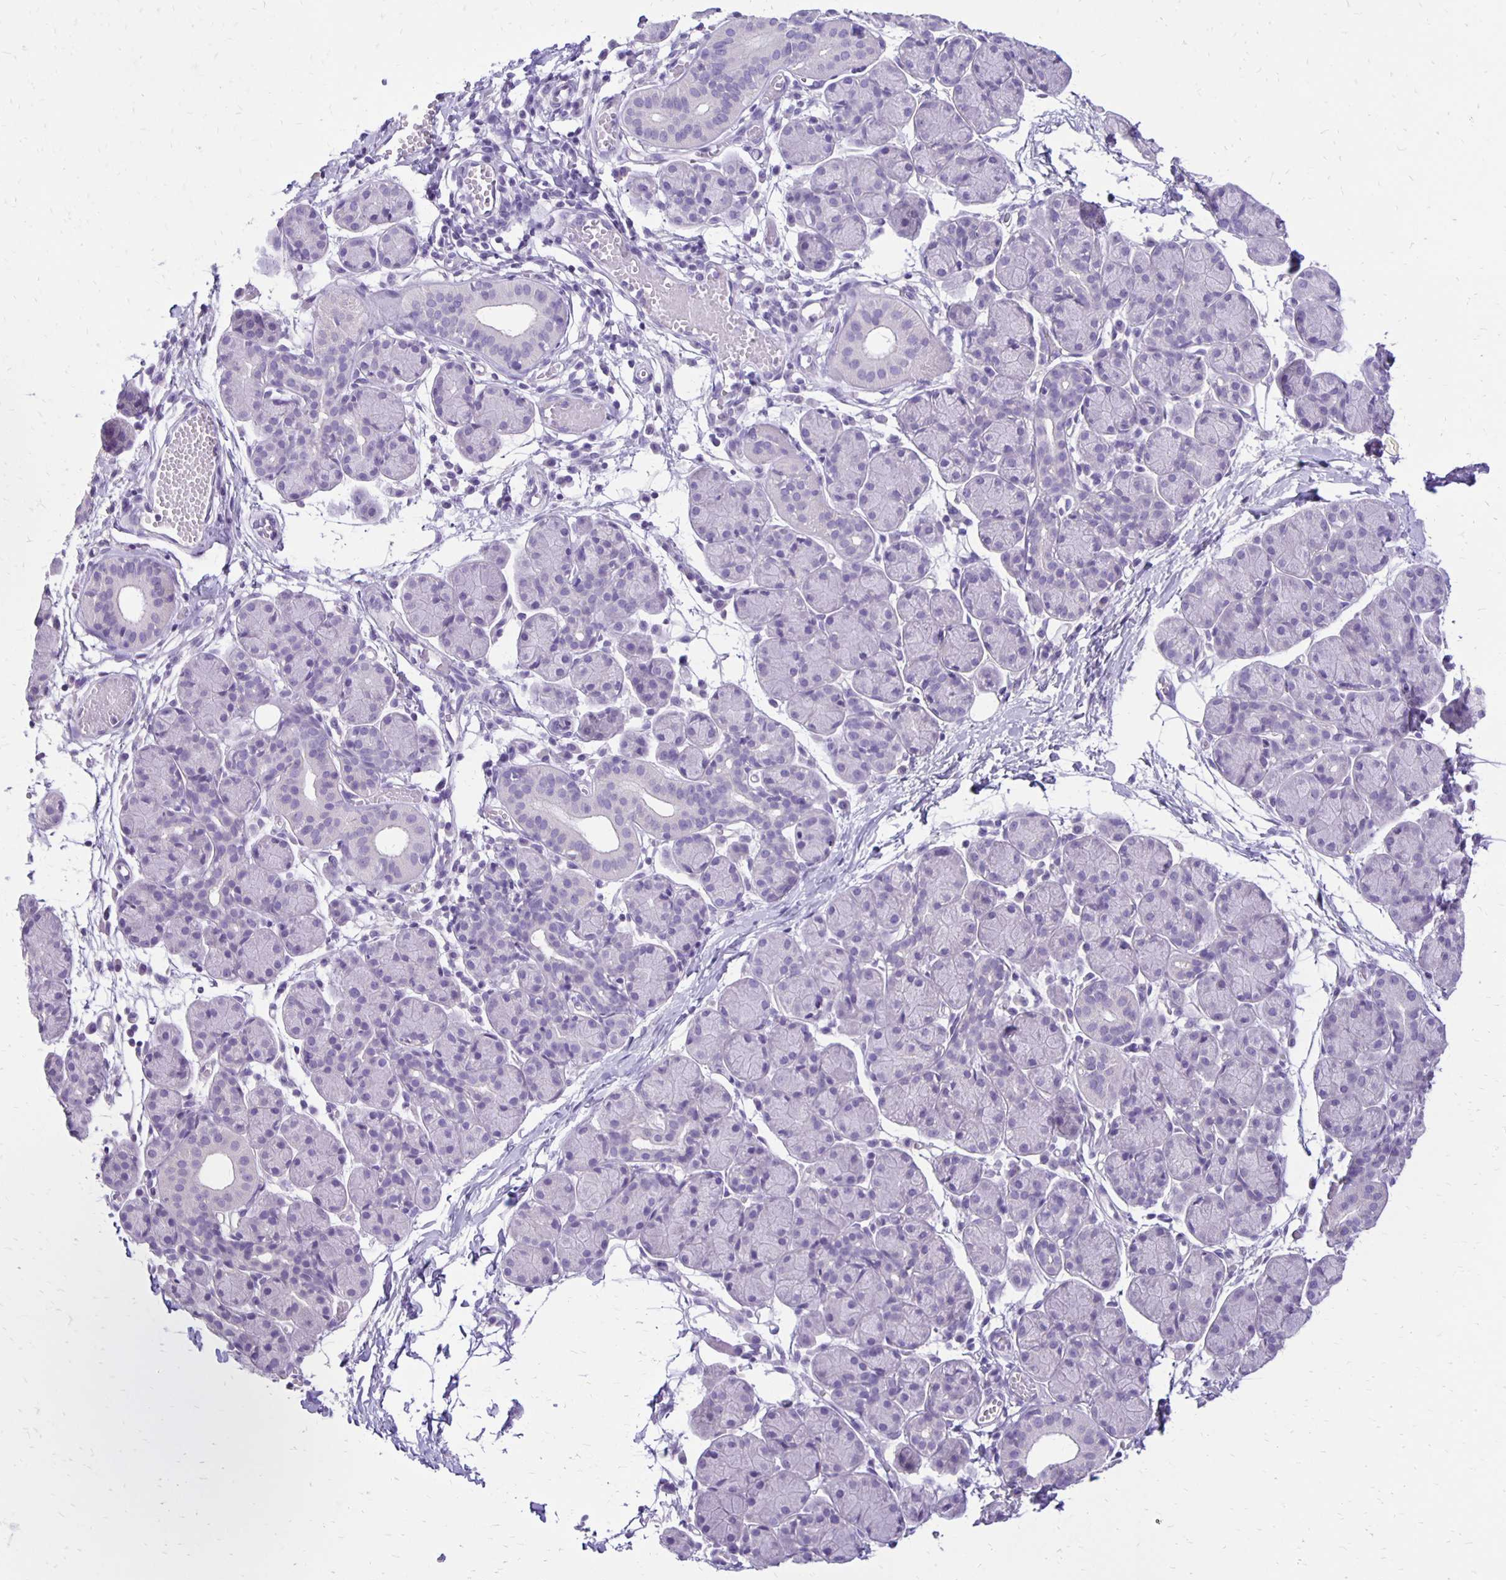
{"staining": {"intensity": "negative", "quantity": "none", "location": "none"}, "tissue": "salivary gland", "cell_type": "Glandular cells", "image_type": "normal", "snomed": [{"axis": "morphology", "description": "Normal tissue, NOS"}, {"axis": "morphology", "description": "Inflammation, NOS"}, {"axis": "topography", "description": "Lymph node"}, {"axis": "topography", "description": "Salivary gland"}], "caption": "IHC histopathology image of unremarkable salivary gland: human salivary gland stained with DAB (3,3'-diaminobenzidine) displays no significant protein positivity in glandular cells. (DAB immunohistochemistry with hematoxylin counter stain).", "gene": "ANKRD45", "patient": {"sex": "male", "age": 3}}